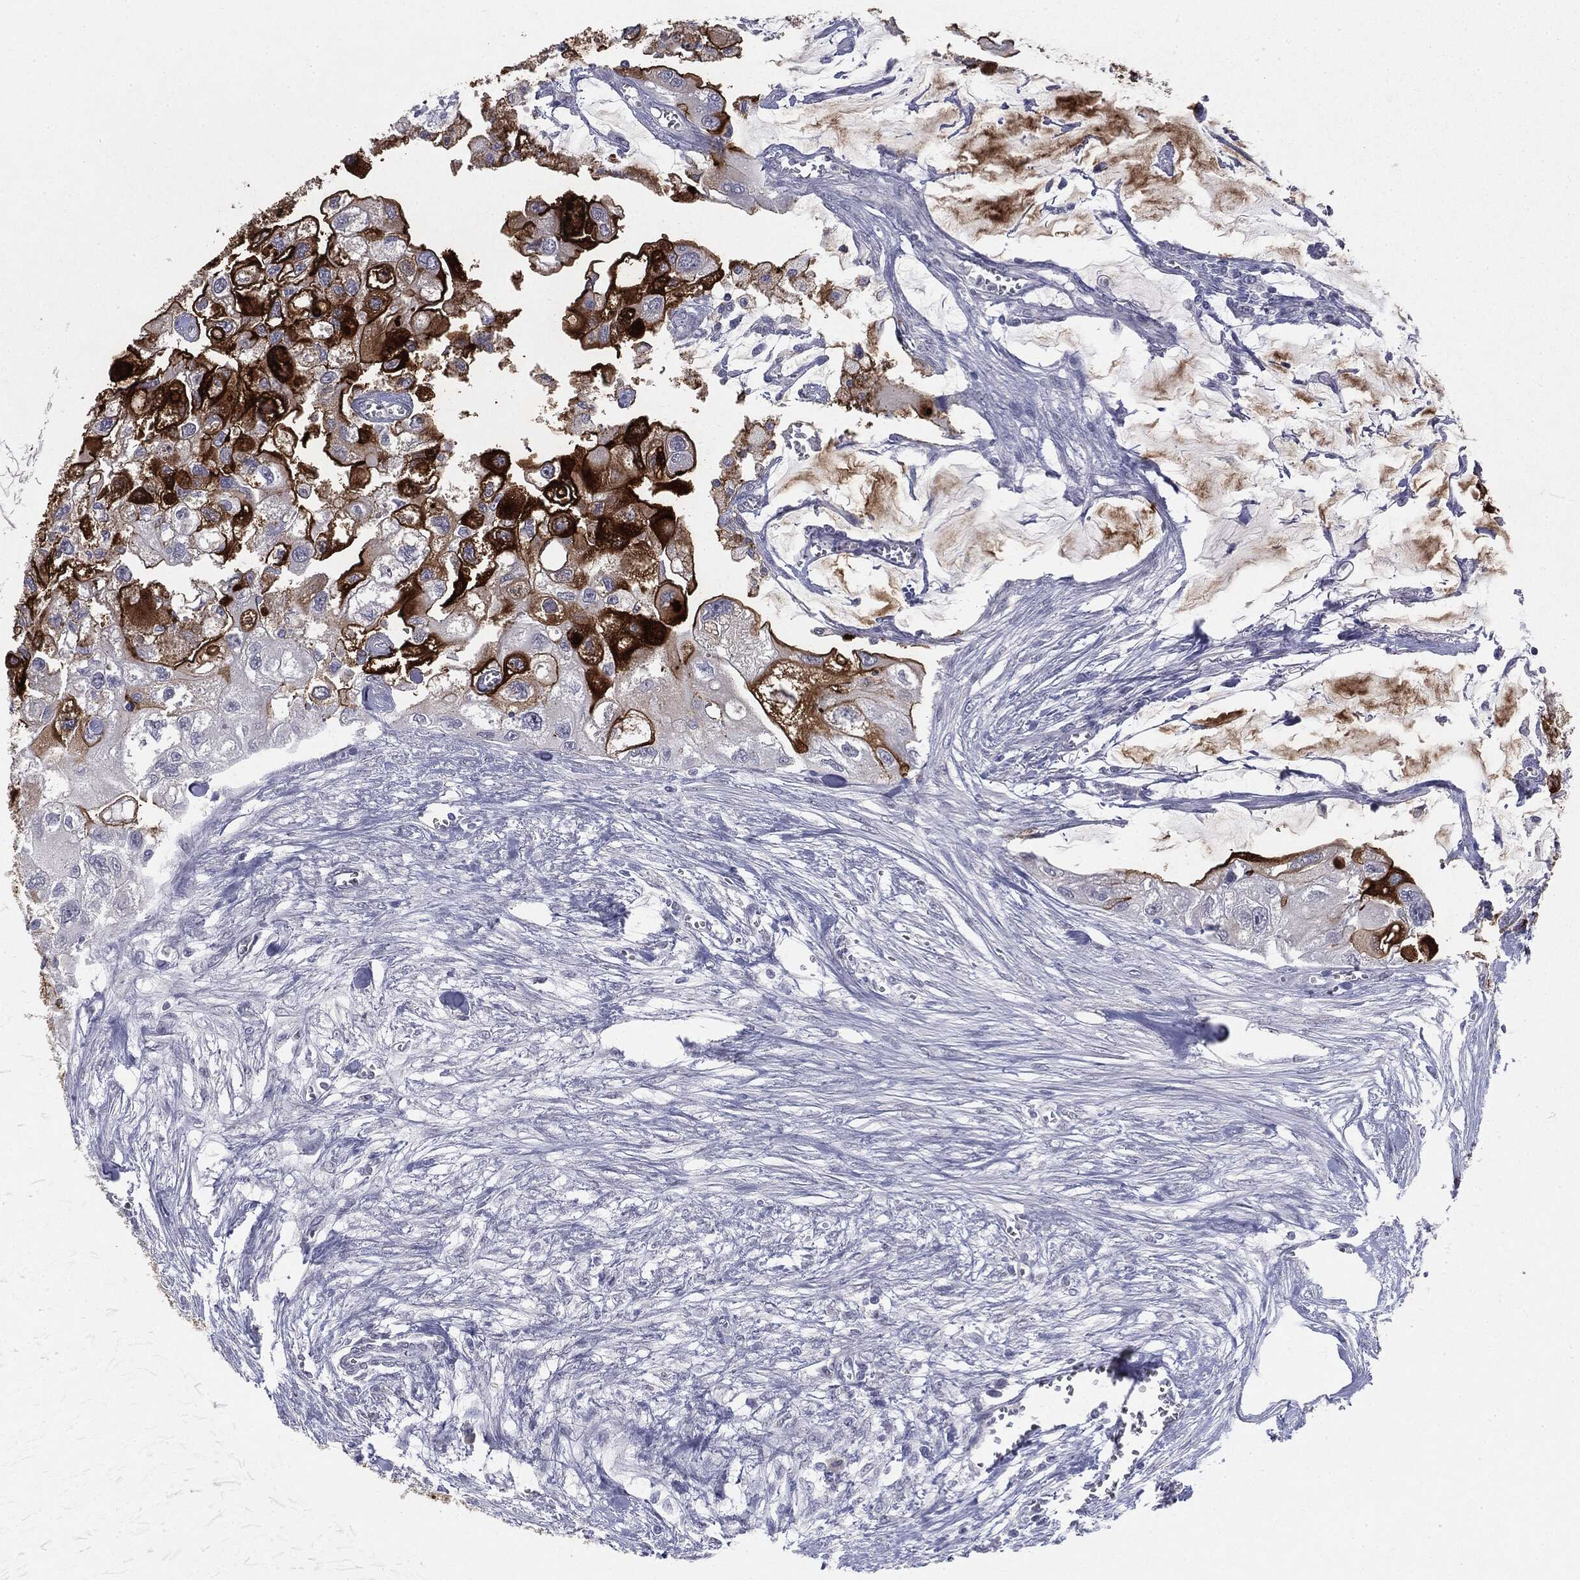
{"staining": {"intensity": "strong", "quantity": "25%-75%", "location": "cytoplasmic/membranous"}, "tissue": "urothelial cancer", "cell_type": "Tumor cells", "image_type": "cancer", "snomed": [{"axis": "morphology", "description": "Urothelial carcinoma, High grade"}, {"axis": "topography", "description": "Urinary bladder"}], "caption": "Protein expression analysis of human urothelial carcinoma (high-grade) reveals strong cytoplasmic/membranous expression in approximately 25%-75% of tumor cells.", "gene": "MUC1", "patient": {"sex": "male", "age": 59}}